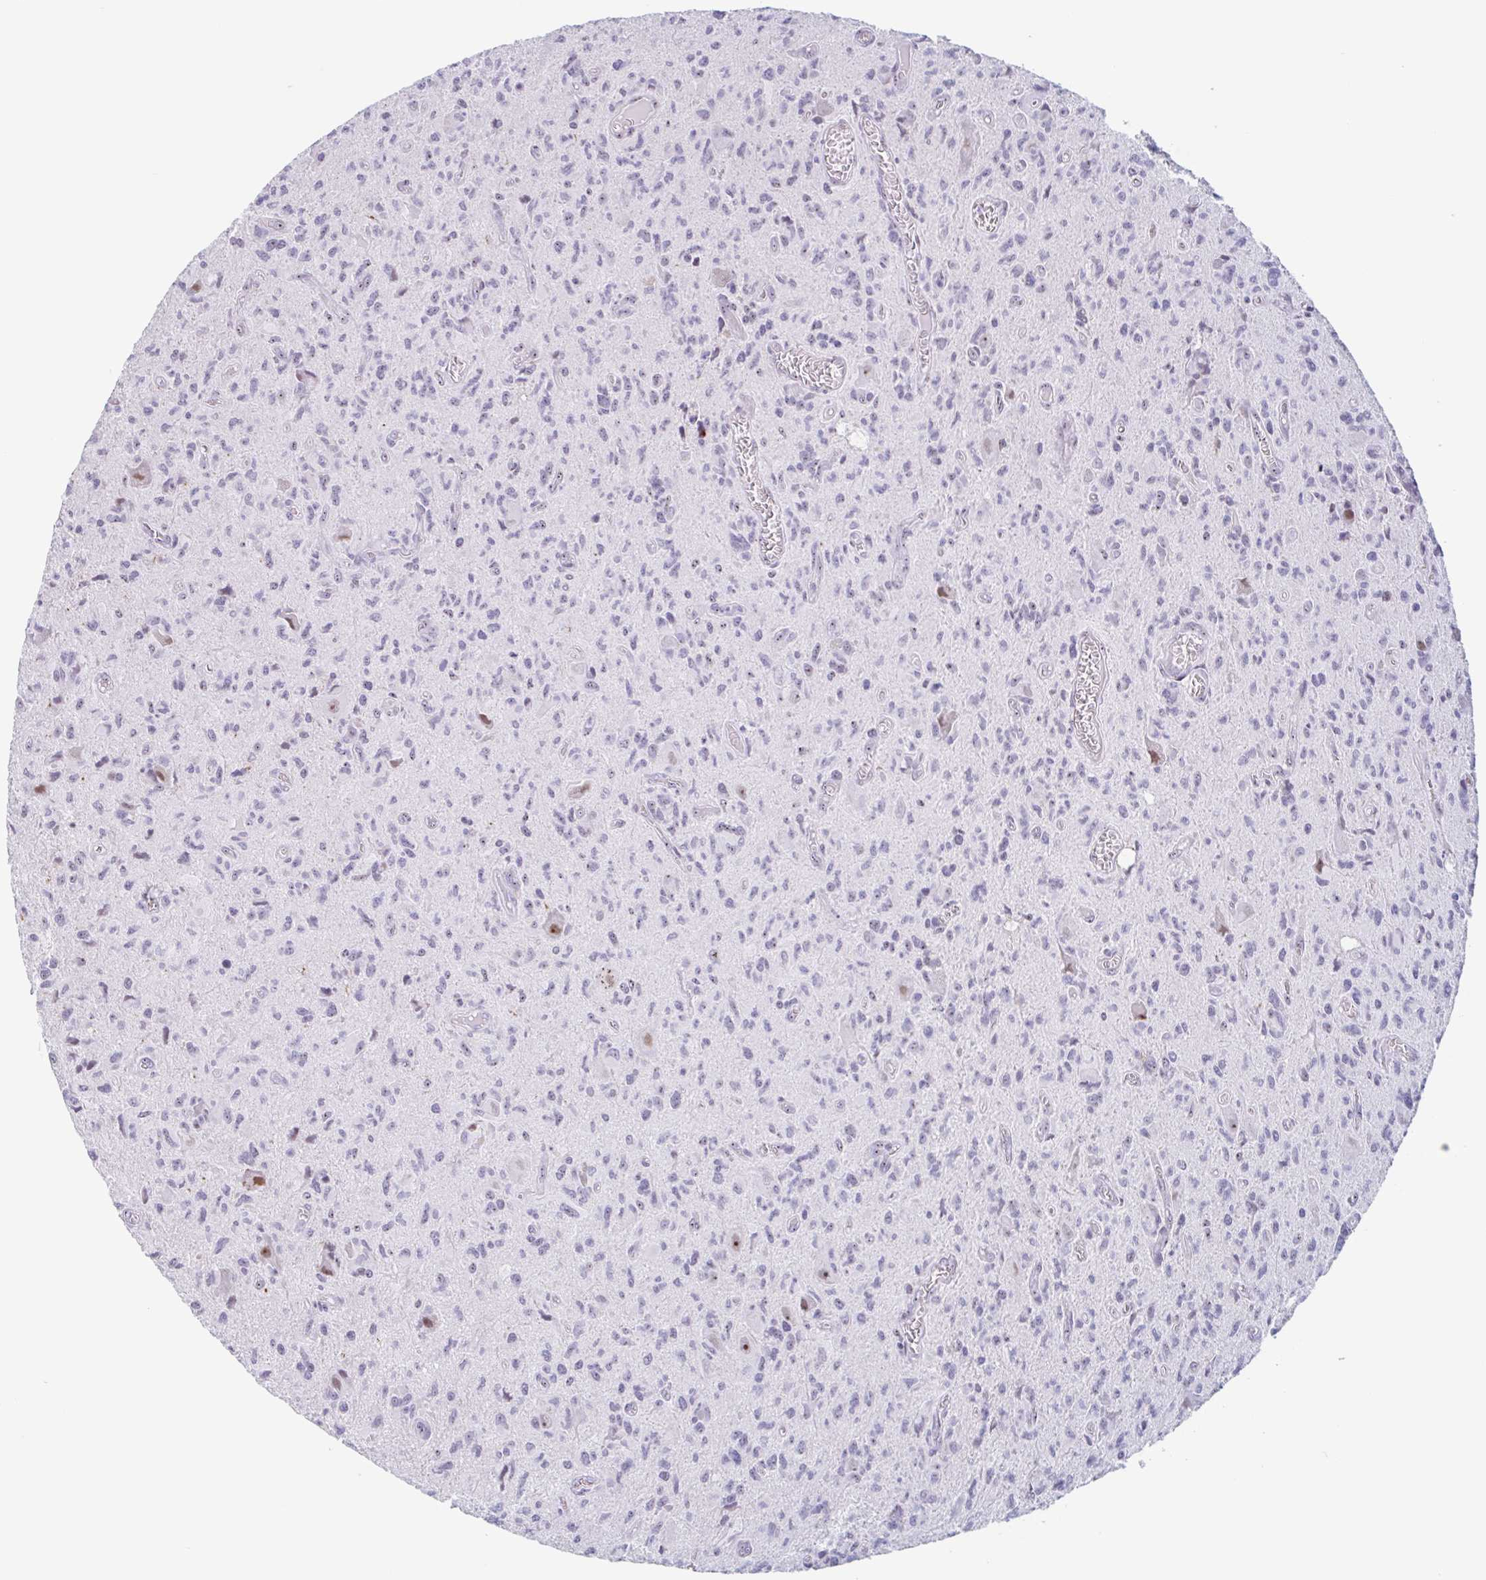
{"staining": {"intensity": "weak", "quantity": "25%-75%", "location": "nuclear"}, "tissue": "glioma", "cell_type": "Tumor cells", "image_type": "cancer", "snomed": [{"axis": "morphology", "description": "Glioma, malignant, High grade"}, {"axis": "topography", "description": "Brain"}], "caption": "Immunohistochemistry image of neoplastic tissue: human malignant glioma (high-grade) stained using IHC demonstrates low levels of weak protein expression localized specifically in the nuclear of tumor cells, appearing as a nuclear brown color.", "gene": "LENG9", "patient": {"sex": "male", "age": 76}}